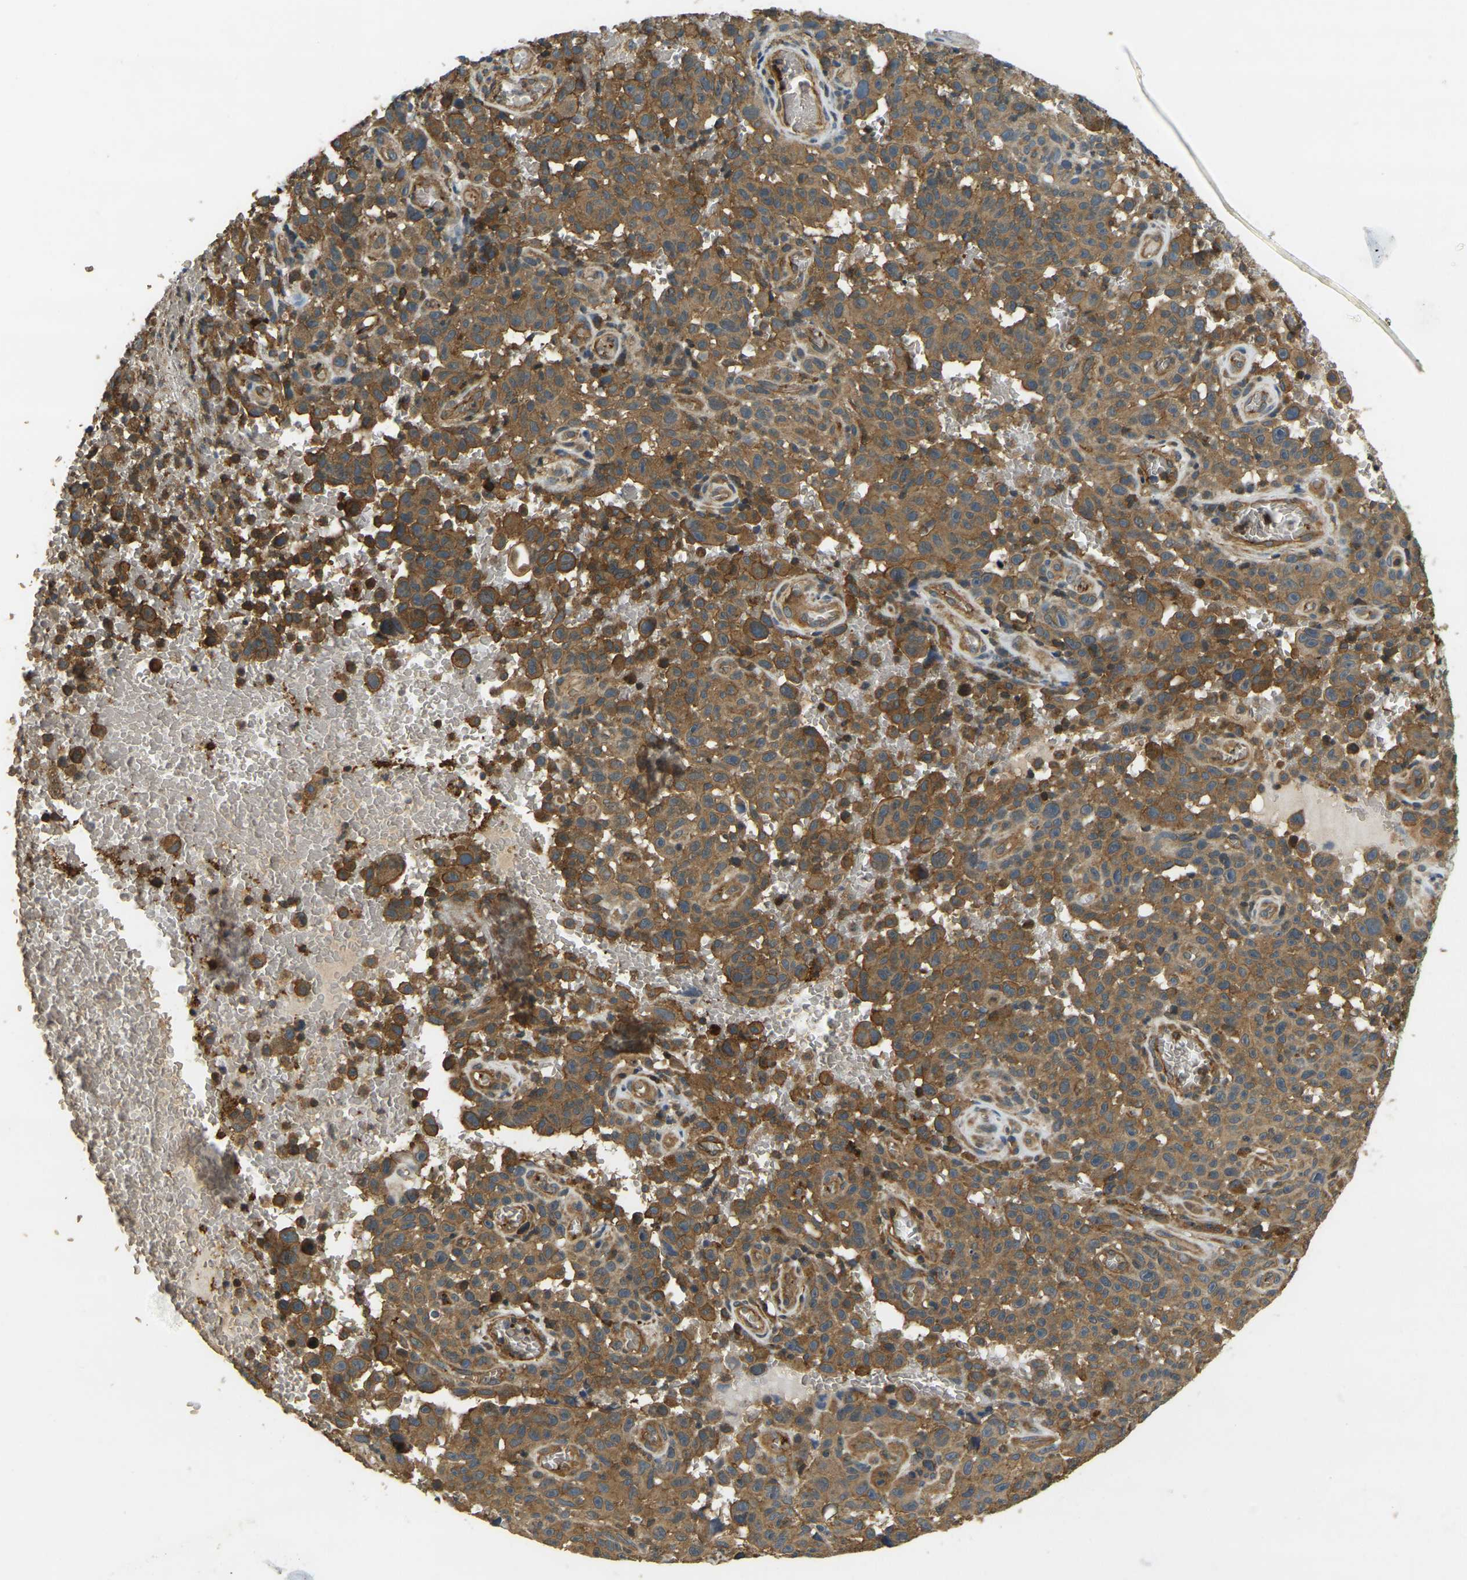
{"staining": {"intensity": "strong", "quantity": ">75%", "location": "cytoplasmic/membranous"}, "tissue": "melanoma", "cell_type": "Tumor cells", "image_type": "cancer", "snomed": [{"axis": "morphology", "description": "Malignant melanoma, NOS"}, {"axis": "topography", "description": "Skin"}], "caption": "A high amount of strong cytoplasmic/membranous staining is appreciated in approximately >75% of tumor cells in malignant melanoma tissue.", "gene": "ERGIC1", "patient": {"sex": "female", "age": 82}}